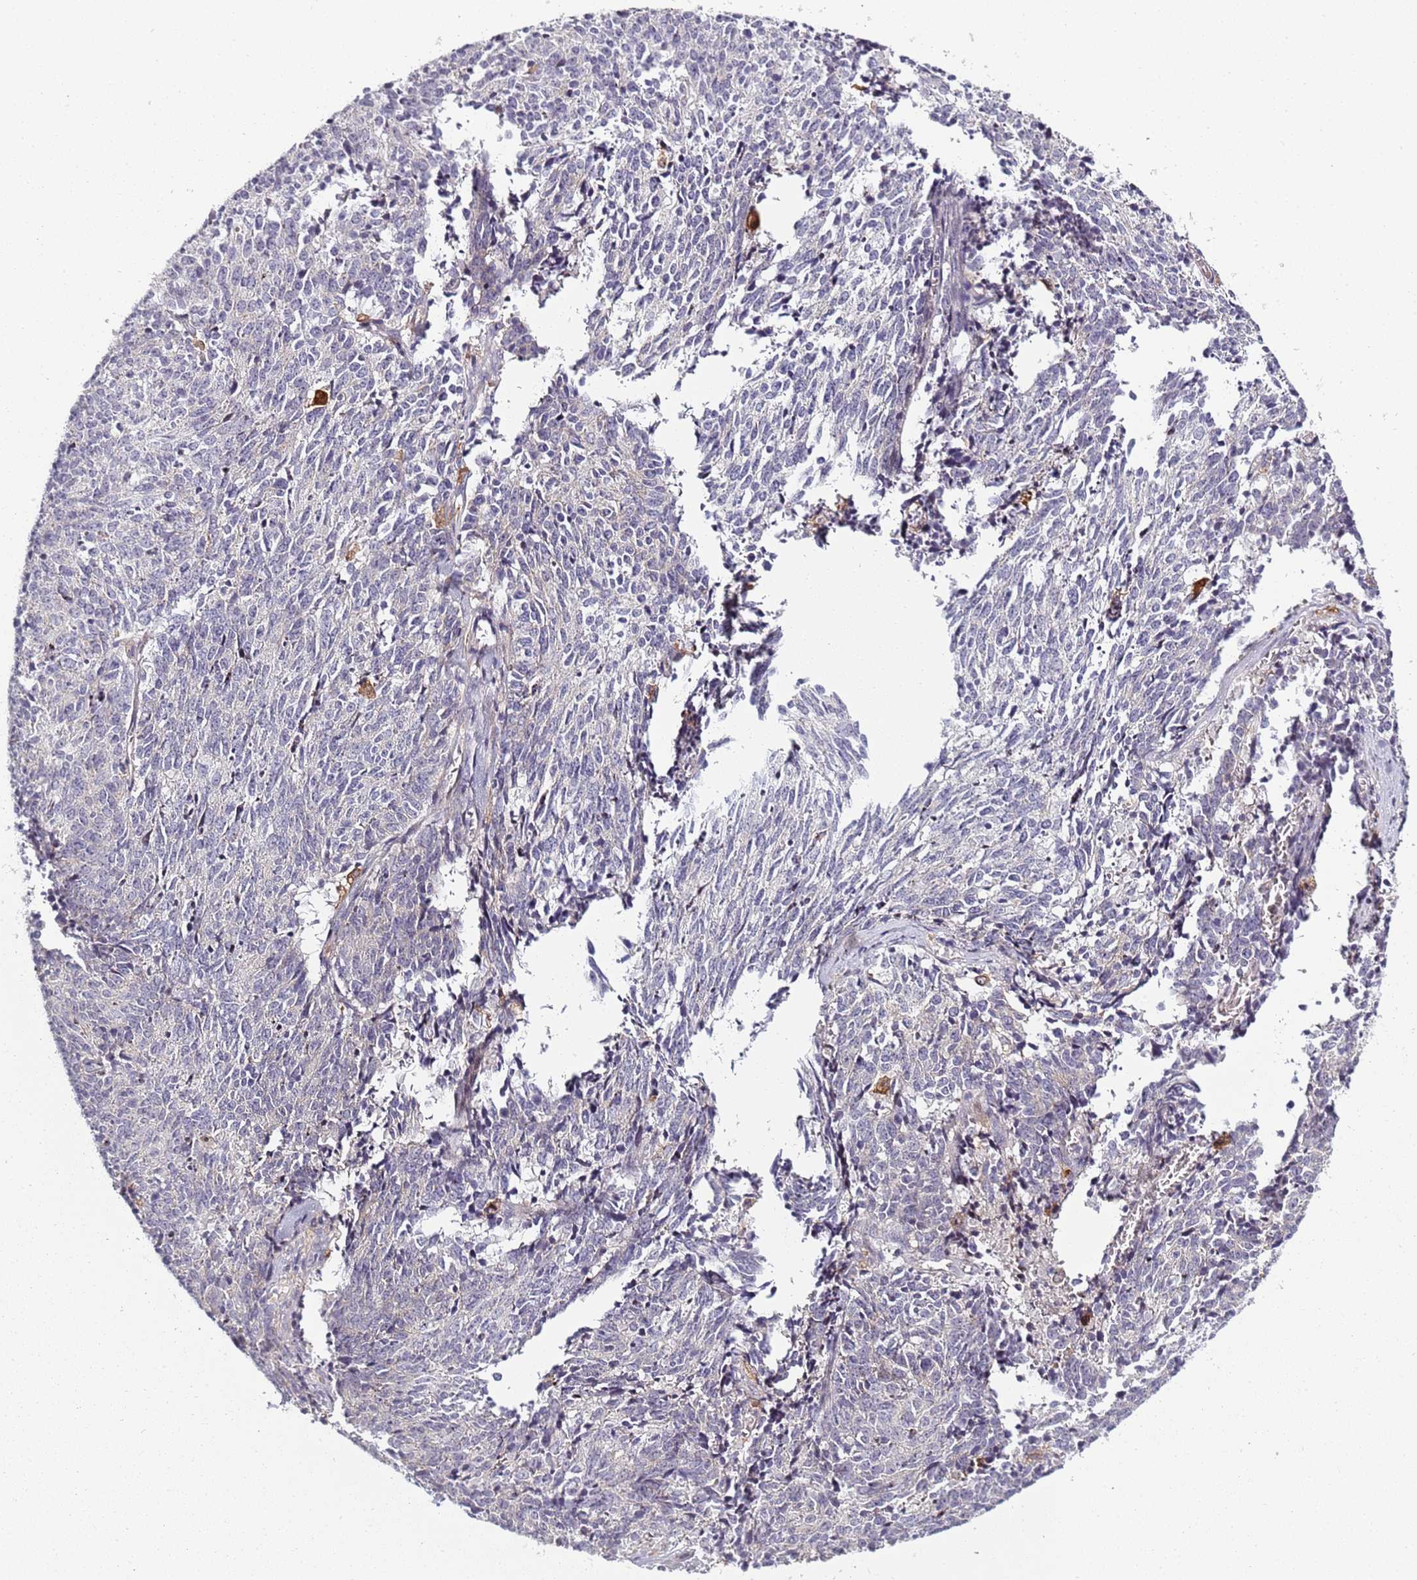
{"staining": {"intensity": "negative", "quantity": "none", "location": "none"}, "tissue": "cervical cancer", "cell_type": "Tumor cells", "image_type": "cancer", "snomed": [{"axis": "morphology", "description": "Squamous cell carcinoma, NOS"}, {"axis": "topography", "description": "Cervix"}], "caption": "Tumor cells are negative for brown protein staining in cervical squamous cell carcinoma.", "gene": "CC2D2B", "patient": {"sex": "female", "age": 29}}